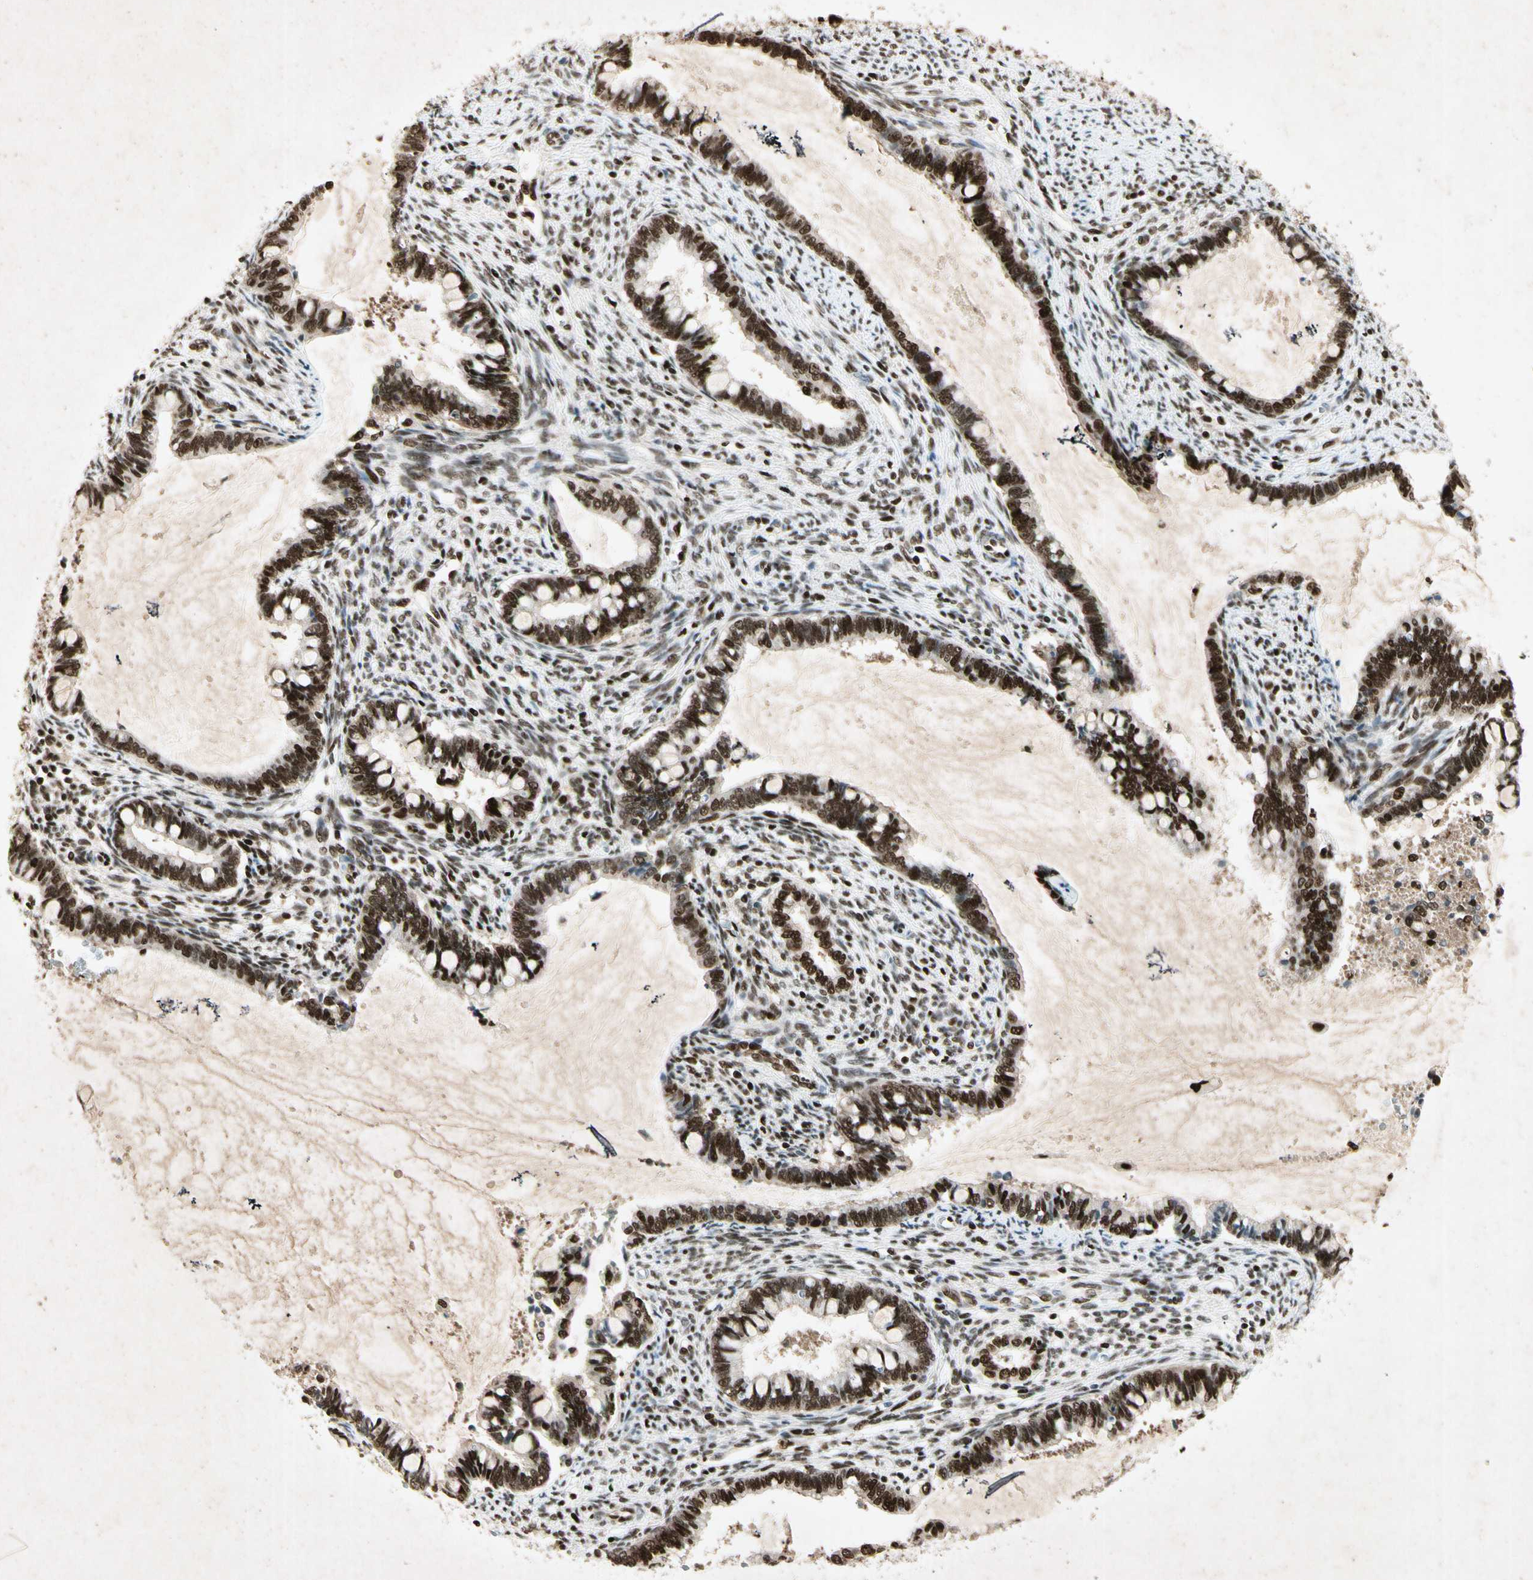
{"staining": {"intensity": "strong", "quantity": ">75%", "location": "nuclear"}, "tissue": "cervical cancer", "cell_type": "Tumor cells", "image_type": "cancer", "snomed": [{"axis": "morphology", "description": "Adenocarcinoma, NOS"}, {"axis": "topography", "description": "Cervix"}], "caption": "There is high levels of strong nuclear expression in tumor cells of cervical adenocarcinoma, as demonstrated by immunohistochemical staining (brown color).", "gene": "RNF43", "patient": {"sex": "female", "age": 44}}